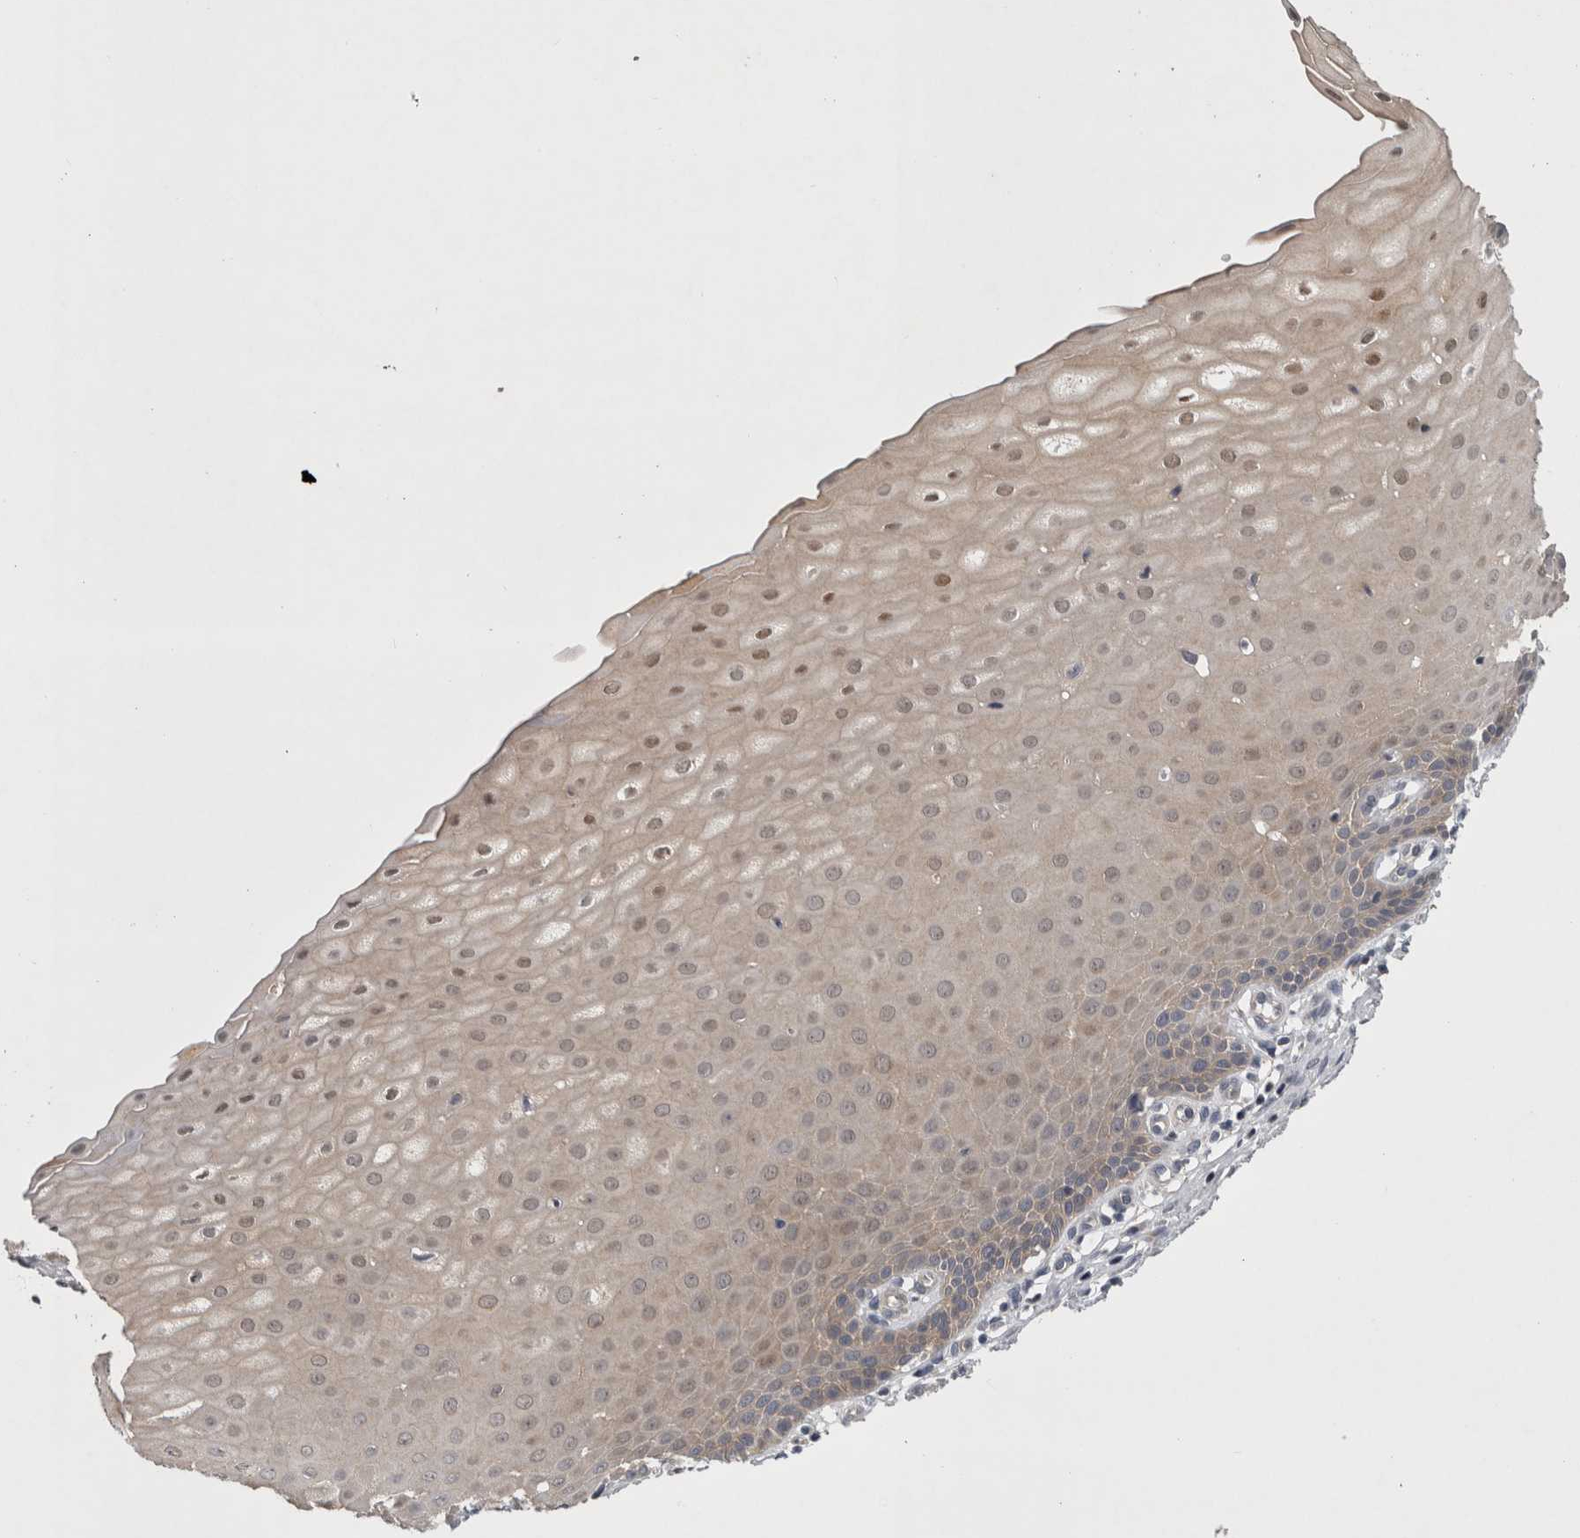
{"staining": {"intensity": "weak", "quantity": ">75%", "location": "cytoplasmic/membranous"}, "tissue": "cervix", "cell_type": "Glandular cells", "image_type": "normal", "snomed": [{"axis": "morphology", "description": "Normal tissue, NOS"}, {"axis": "topography", "description": "Cervix"}], "caption": "Cervix stained for a protein (brown) displays weak cytoplasmic/membranous positive expression in approximately >75% of glandular cells.", "gene": "PRKCI", "patient": {"sex": "female", "age": 55}}